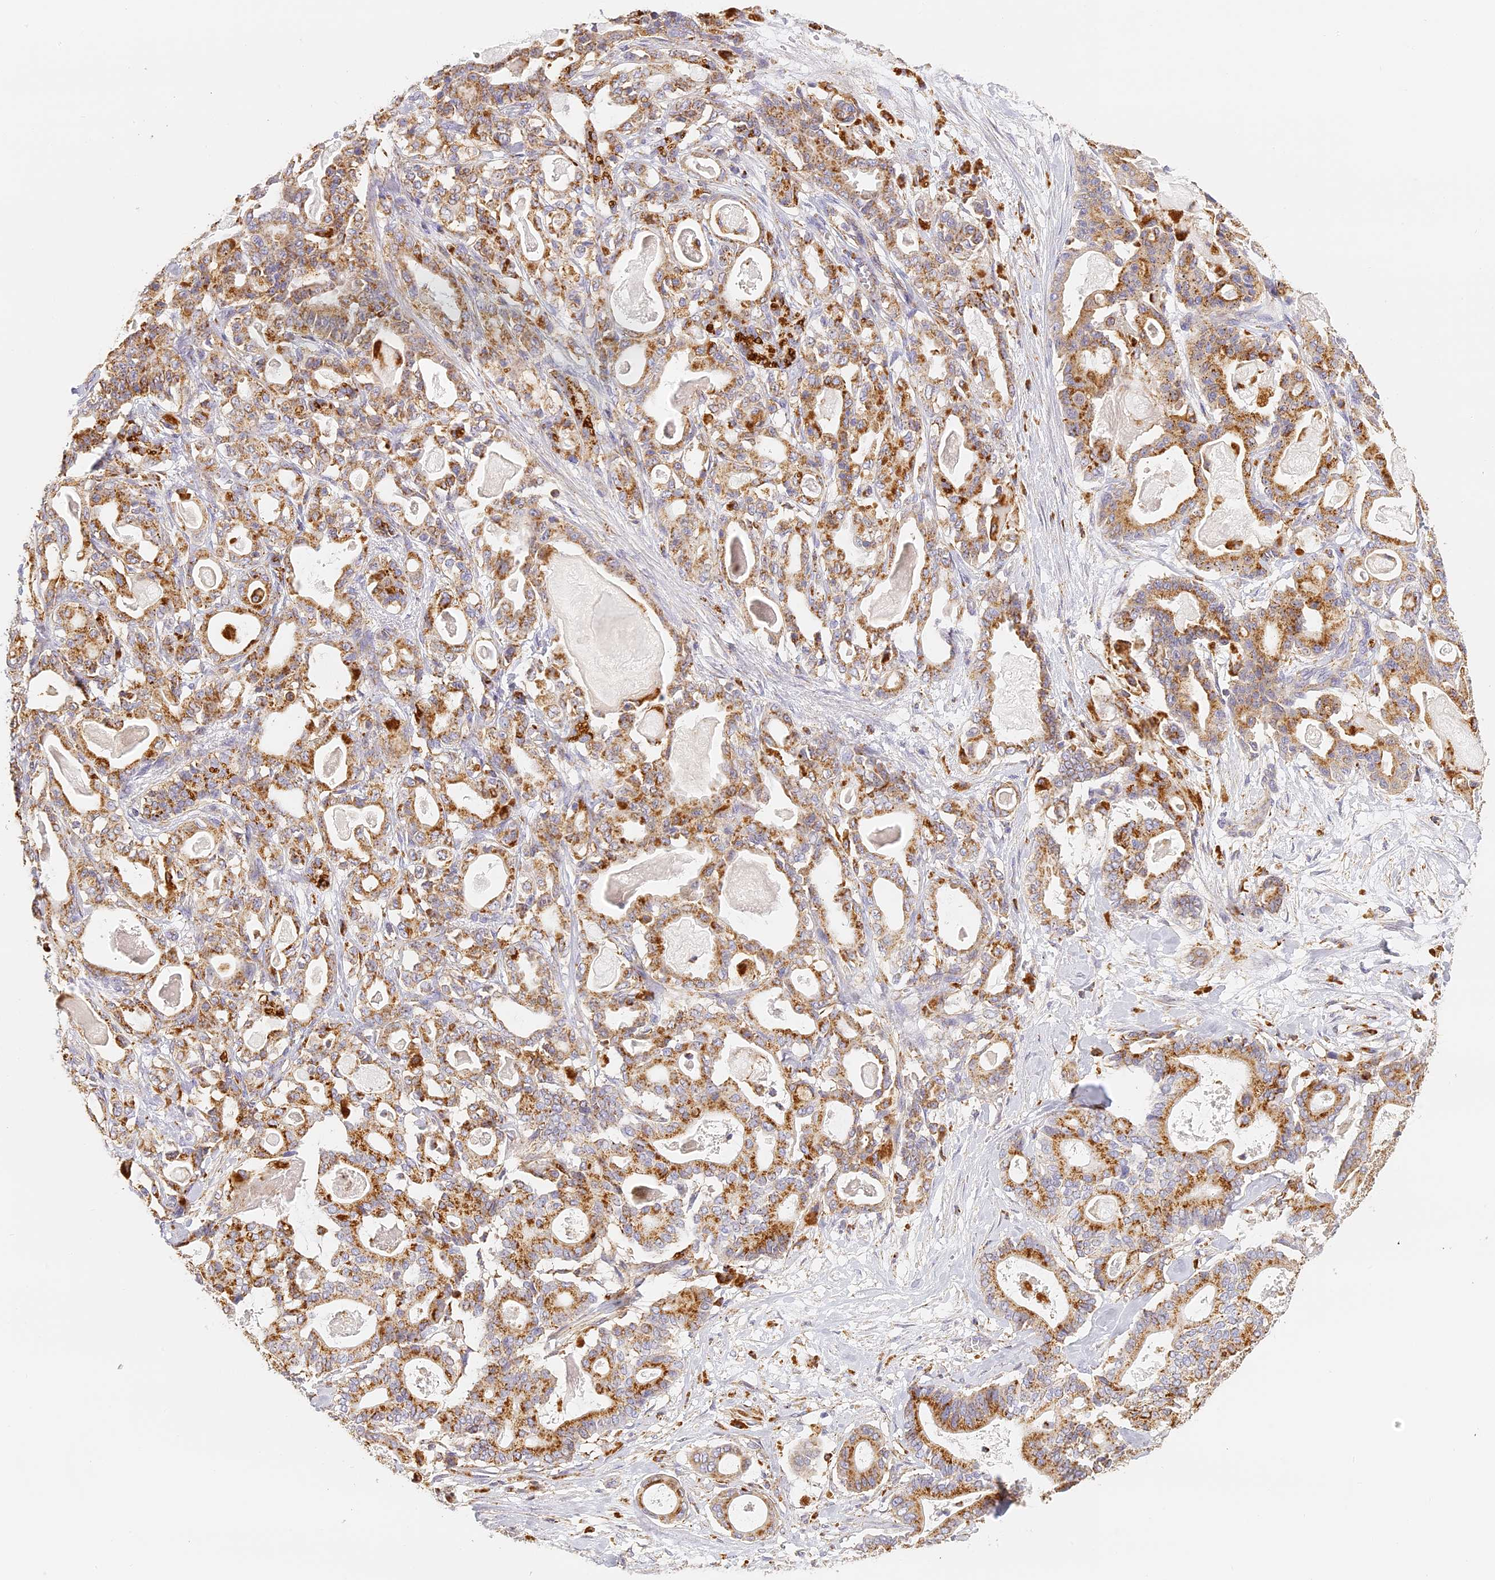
{"staining": {"intensity": "moderate", "quantity": ">75%", "location": "cytoplasmic/membranous"}, "tissue": "pancreatic cancer", "cell_type": "Tumor cells", "image_type": "cancer", "snomed": [{"axis": "morphology", "description": "Adenocarcinoma, NOS"}, {"axis": "topography", "description": "Pancreas"}], "caption": "Approximately >75% of tumor cells in human pancreatic cancer display moderate cytoplasmic/membranous protein staining as visualized by brown immunohistochemical staining.", "gene": "LAMP2", "patient": {"sex": "male", "age": 63}}